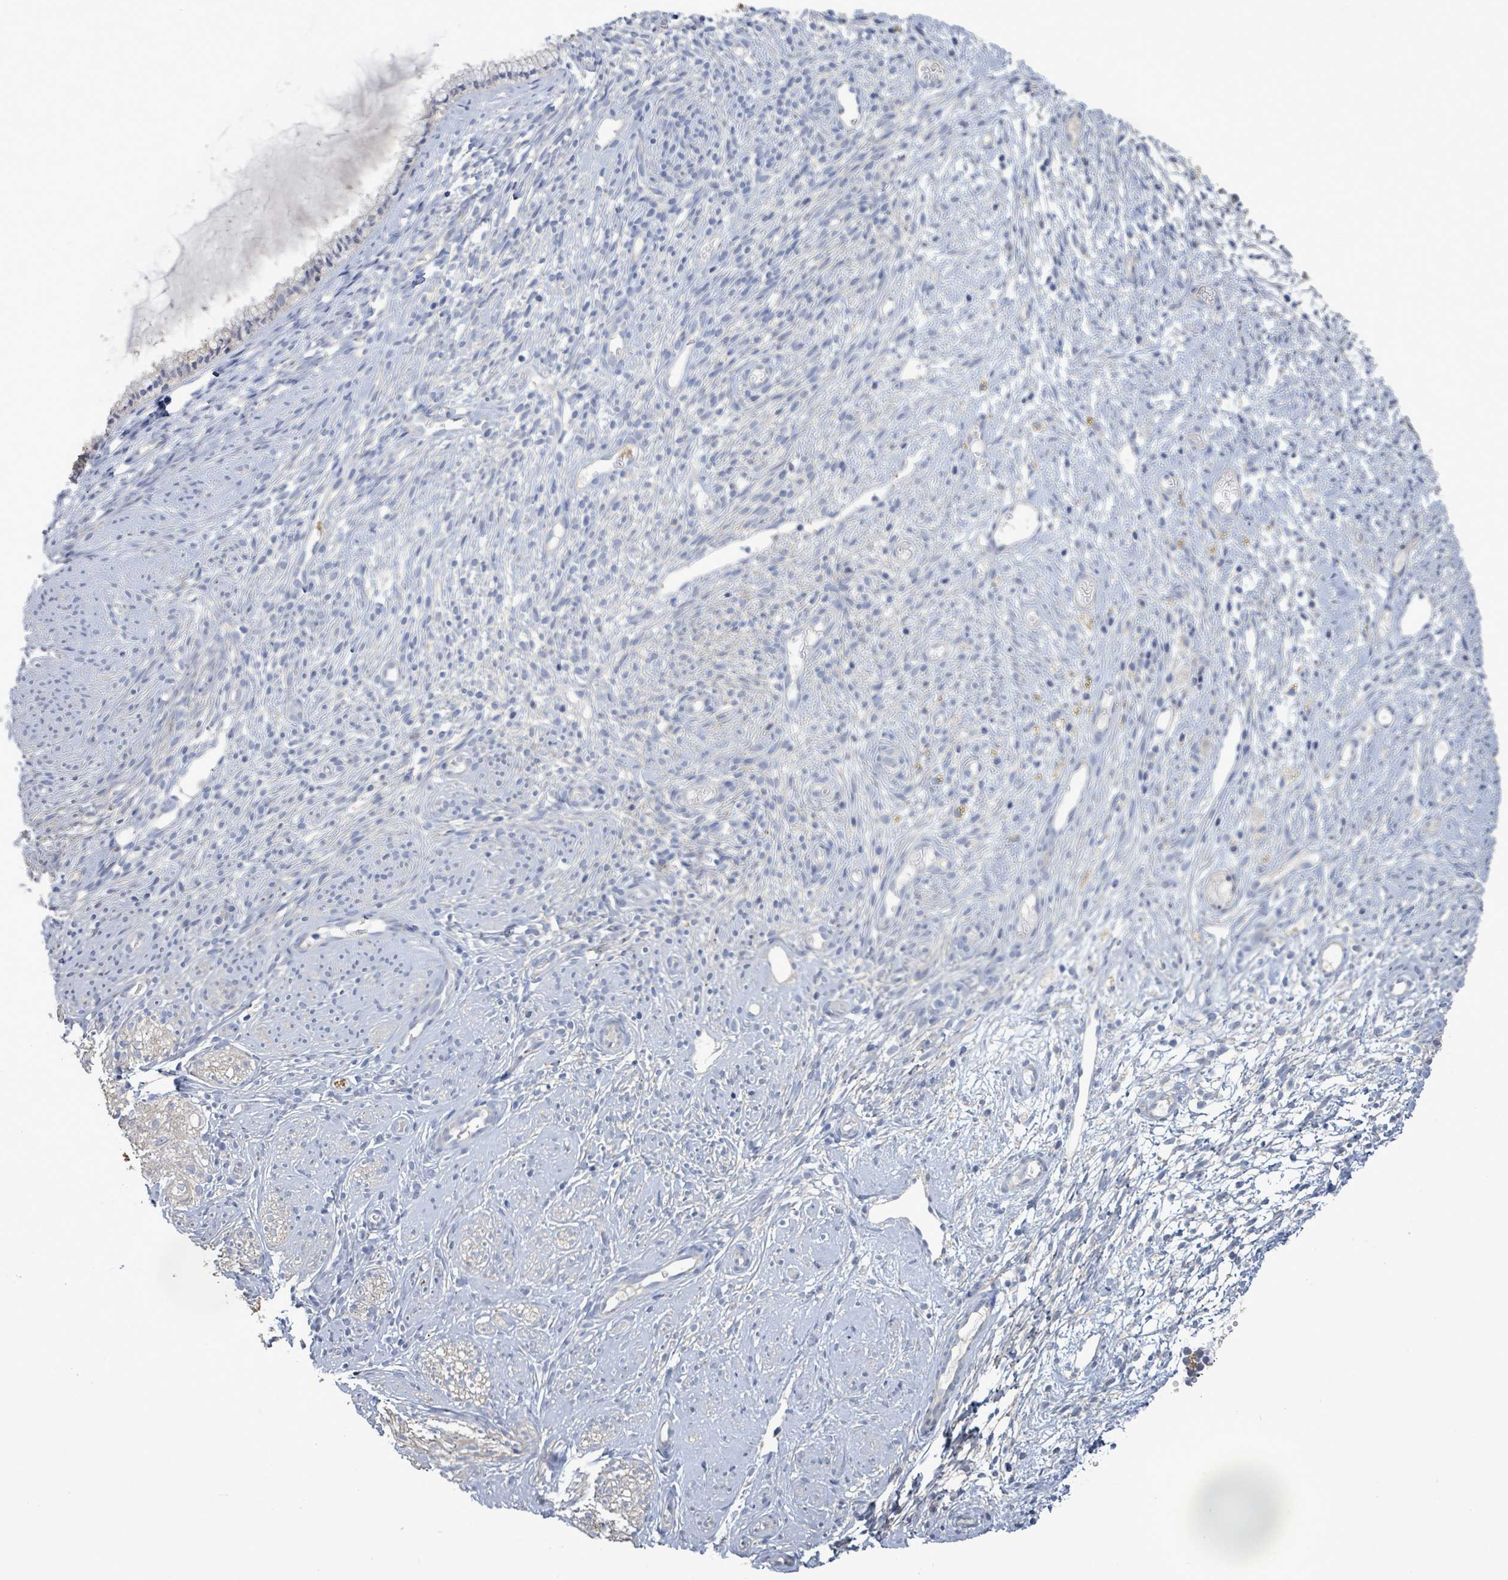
{"staining": {"intensity": "negative", "quantity": "none", "location": "none"}, "tissue": "cervix", "cell_type": "Glandular cells", "image_type": "normal", "snomed": [{"axis": "morphology", "description": "Normal tissue, NOS"}, {"axis": "topography", "description": "Cervix"}], "caption": "Histopathology image shows no significant protein staining in glandular cells of benign cervix.", "gene": "HRAS", "patient": {"sex": "female", "age": 76}}